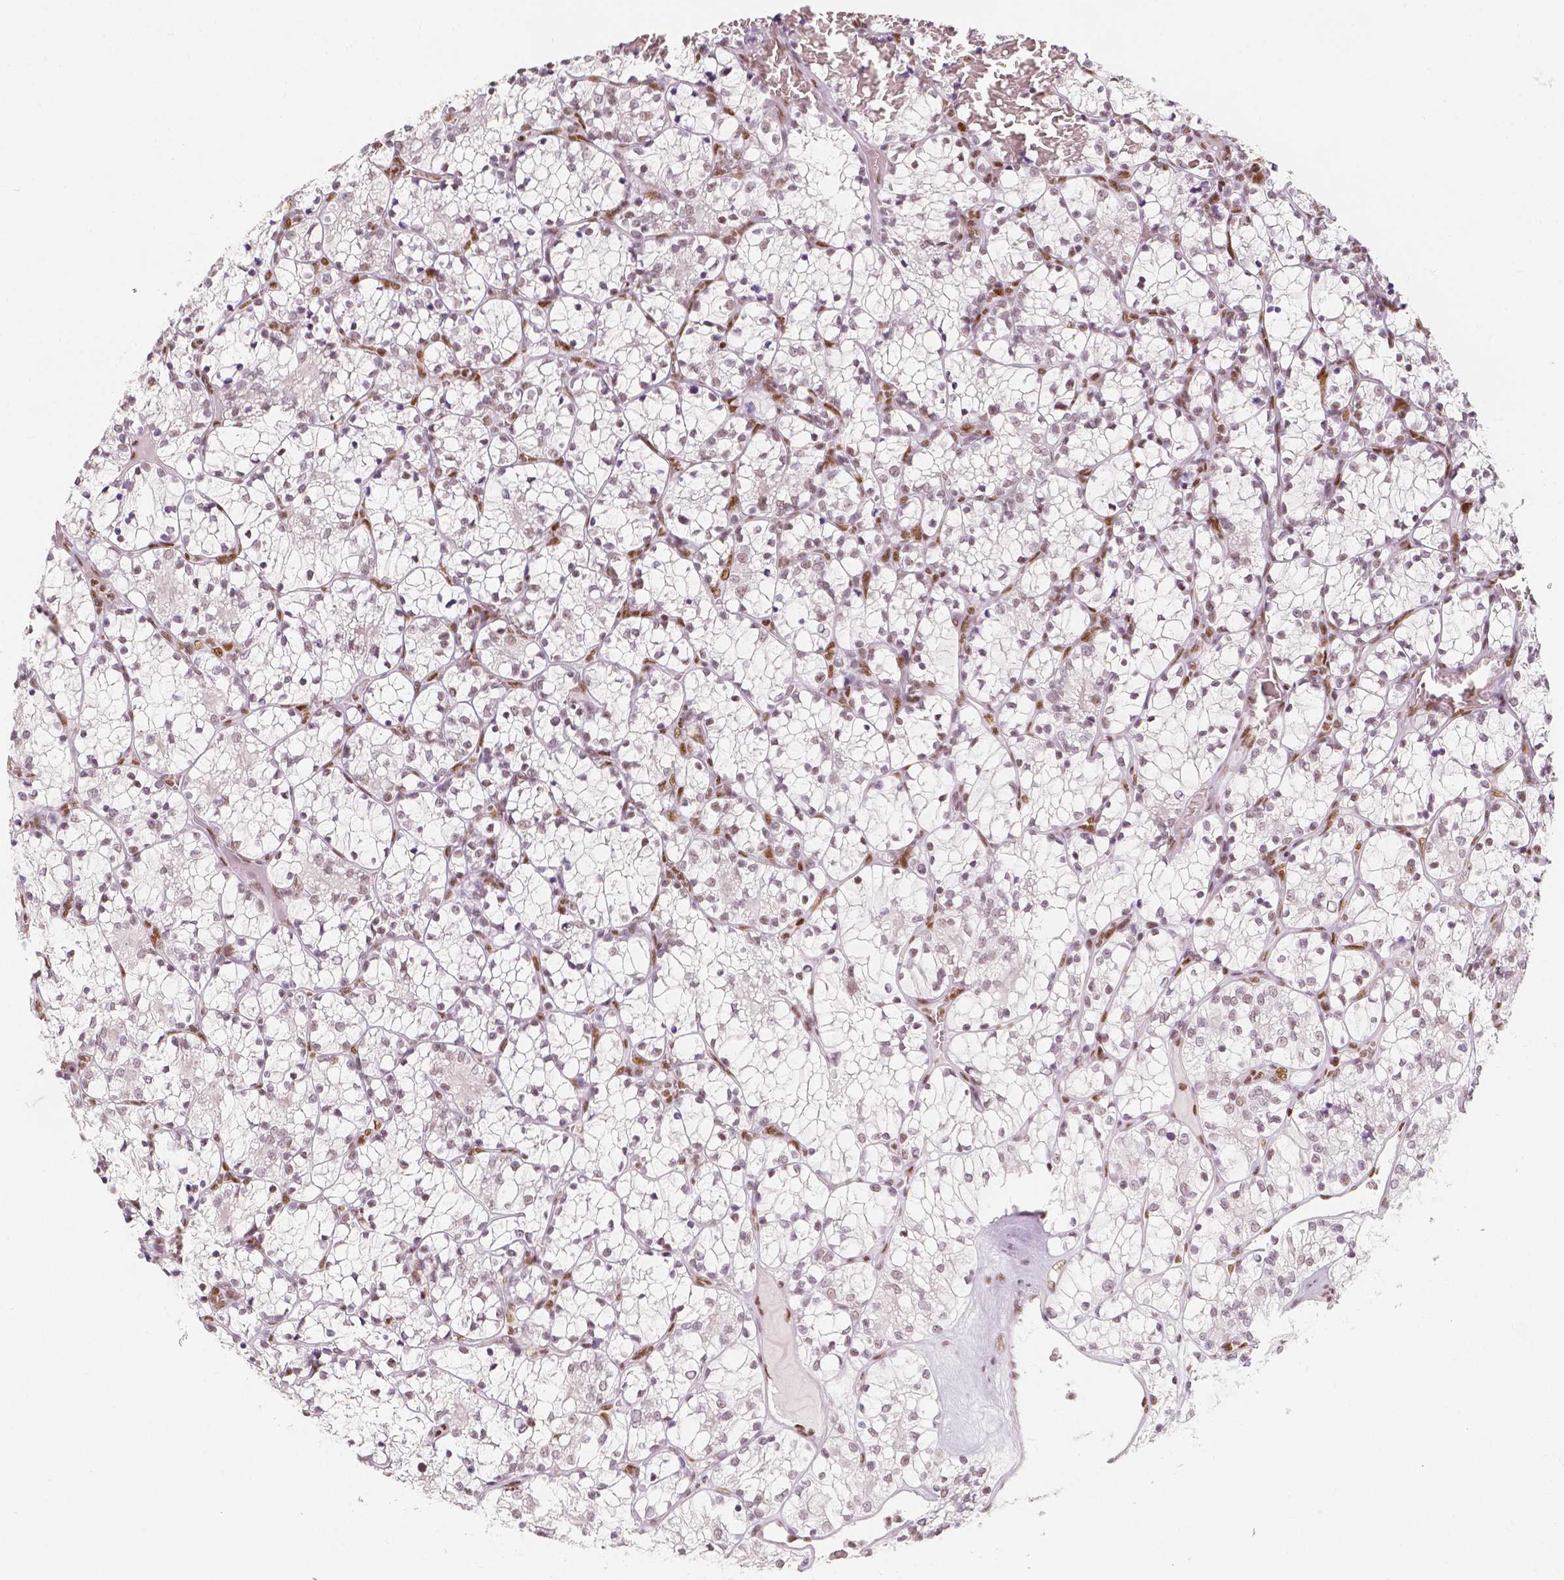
{"staining": {"intensity": "weak", "quantity": "<25%", "location": "nuclear"}, "tissue": "renal cancer", "cell_type": "Tumor cells", "image_type": "cancer", "snomed": [{"axis": "morphology", "description": "Adenocarcinoma, NOS"}, {"axis": "topography", "description": "Kidney"}], "caption": "Human renal cancer (adenocarcinoma) stained for a protein using IHC reveals no expression in tumor cells.", "gene": "HDAC1", "patient": {"sex": "female", "age": 69}}